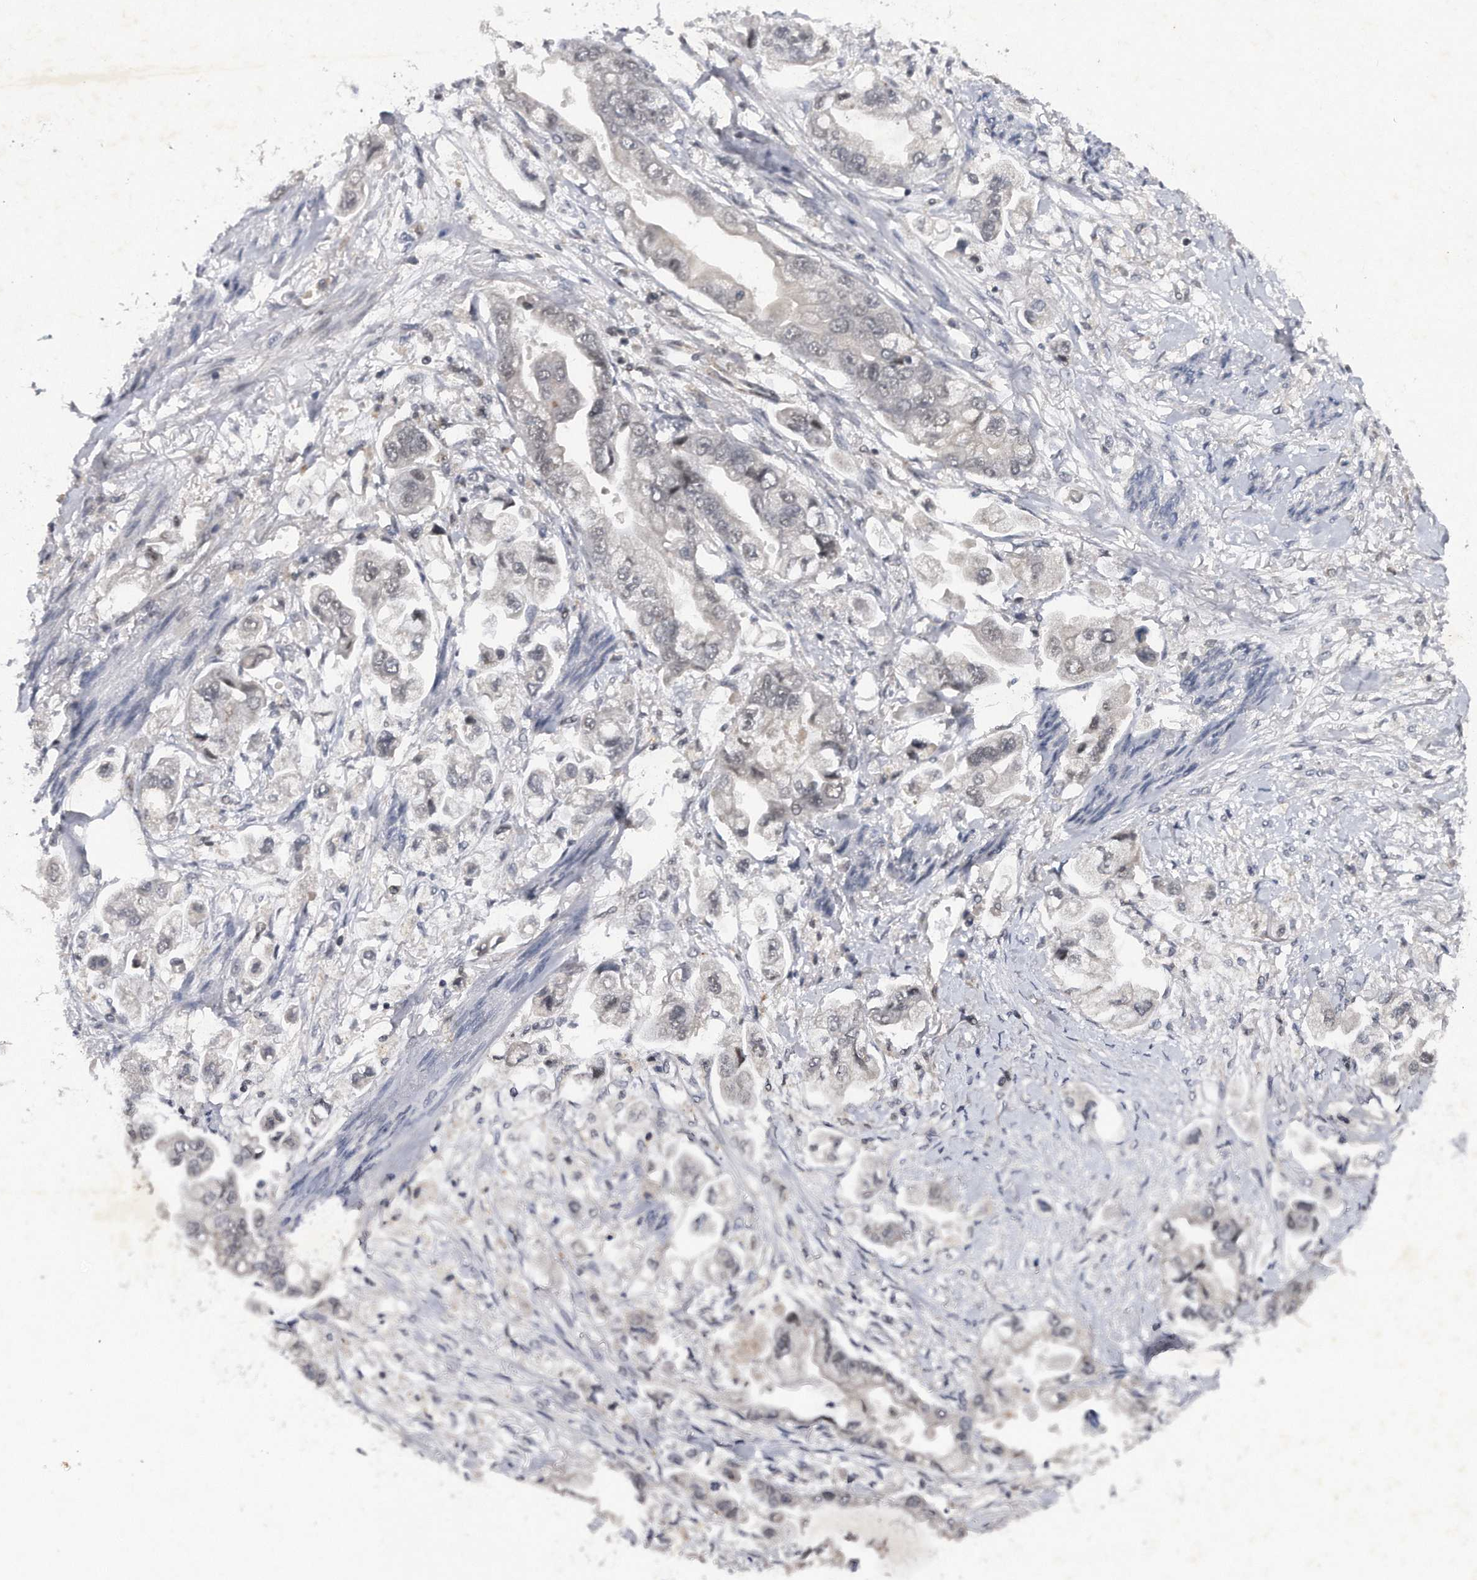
{"staining": {"intensity": "weak", "quantity": "25%-75%", "location": "nuclear"}, "tissue": "stomach cancer", "cell_type": "Tumor cells", "image_type": "cancer", "snomed": [{"axis": "morphology", "description": "Adenocarcinoma, NOS"}, {"axis": "topography", "description": "Stomach"}], "caption": "Immunohistochemistry of human adenocarcinoma (stomach) reveals low levels of weak nuclear staining in approximately 25%-75% of tumor cells.", "gene": "VIRMA", "patient": {"sex": "male", "age": 62}}